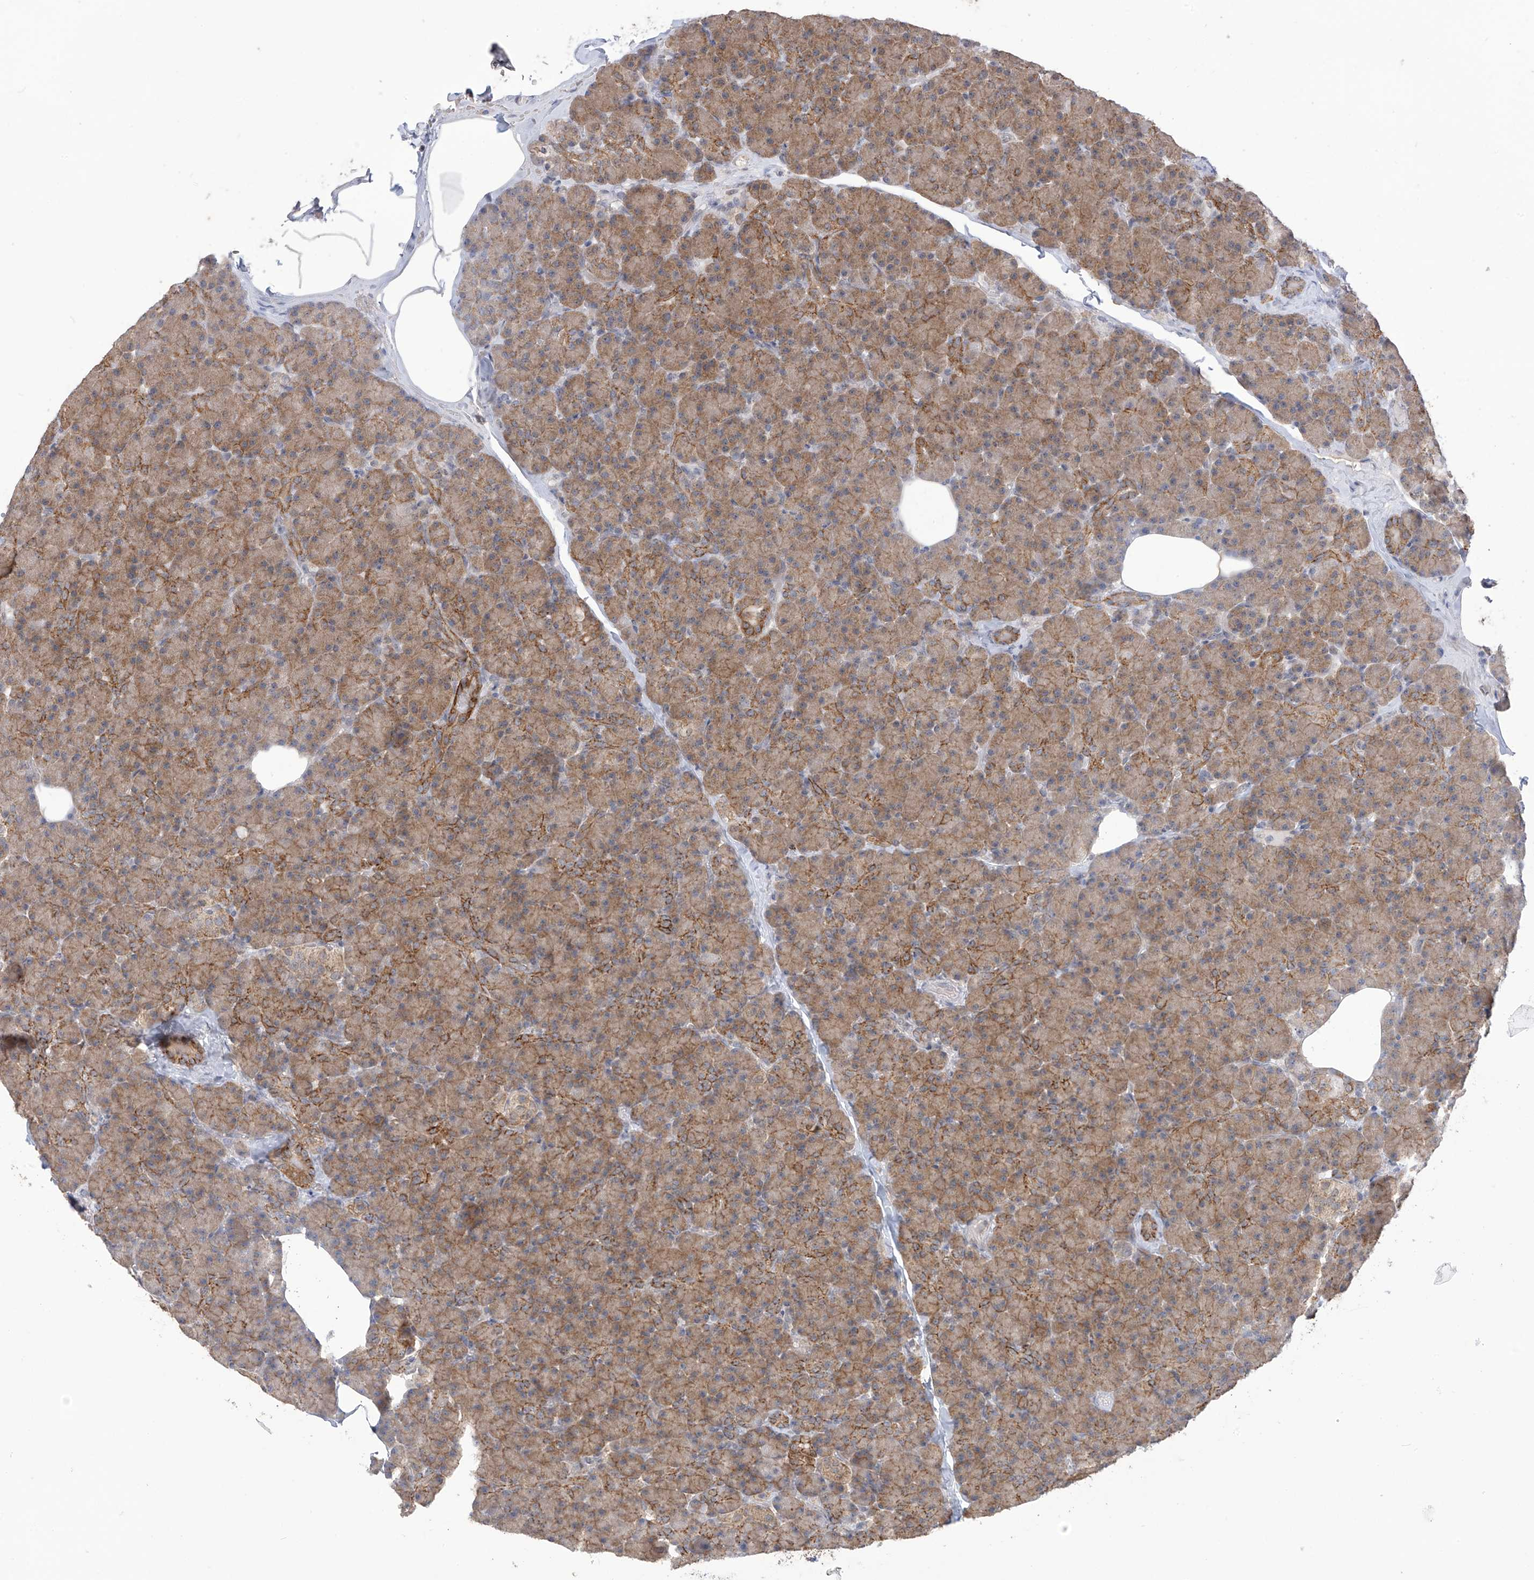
{"staining": {"intensity": "moderate", "quantity": ">75%", "location": "cytoplasmic/membranous"}, "tissue": "pancreas", "cell_type": "Exocrine glandular cells", "image_type": "normal", "snomed": [{"axis": "morphology", "description": "Normal tissue, NOS"}, {"axis": "topography", "description": "Pancreas"}], "caption": "Protein staining of normal pancreas exhibits moderate cytoplasmic/membranous expression in about >75% of exocrine glandular cells.", "gene": "KIAA1522", "patient": {"sex": "female", "age": 43}}